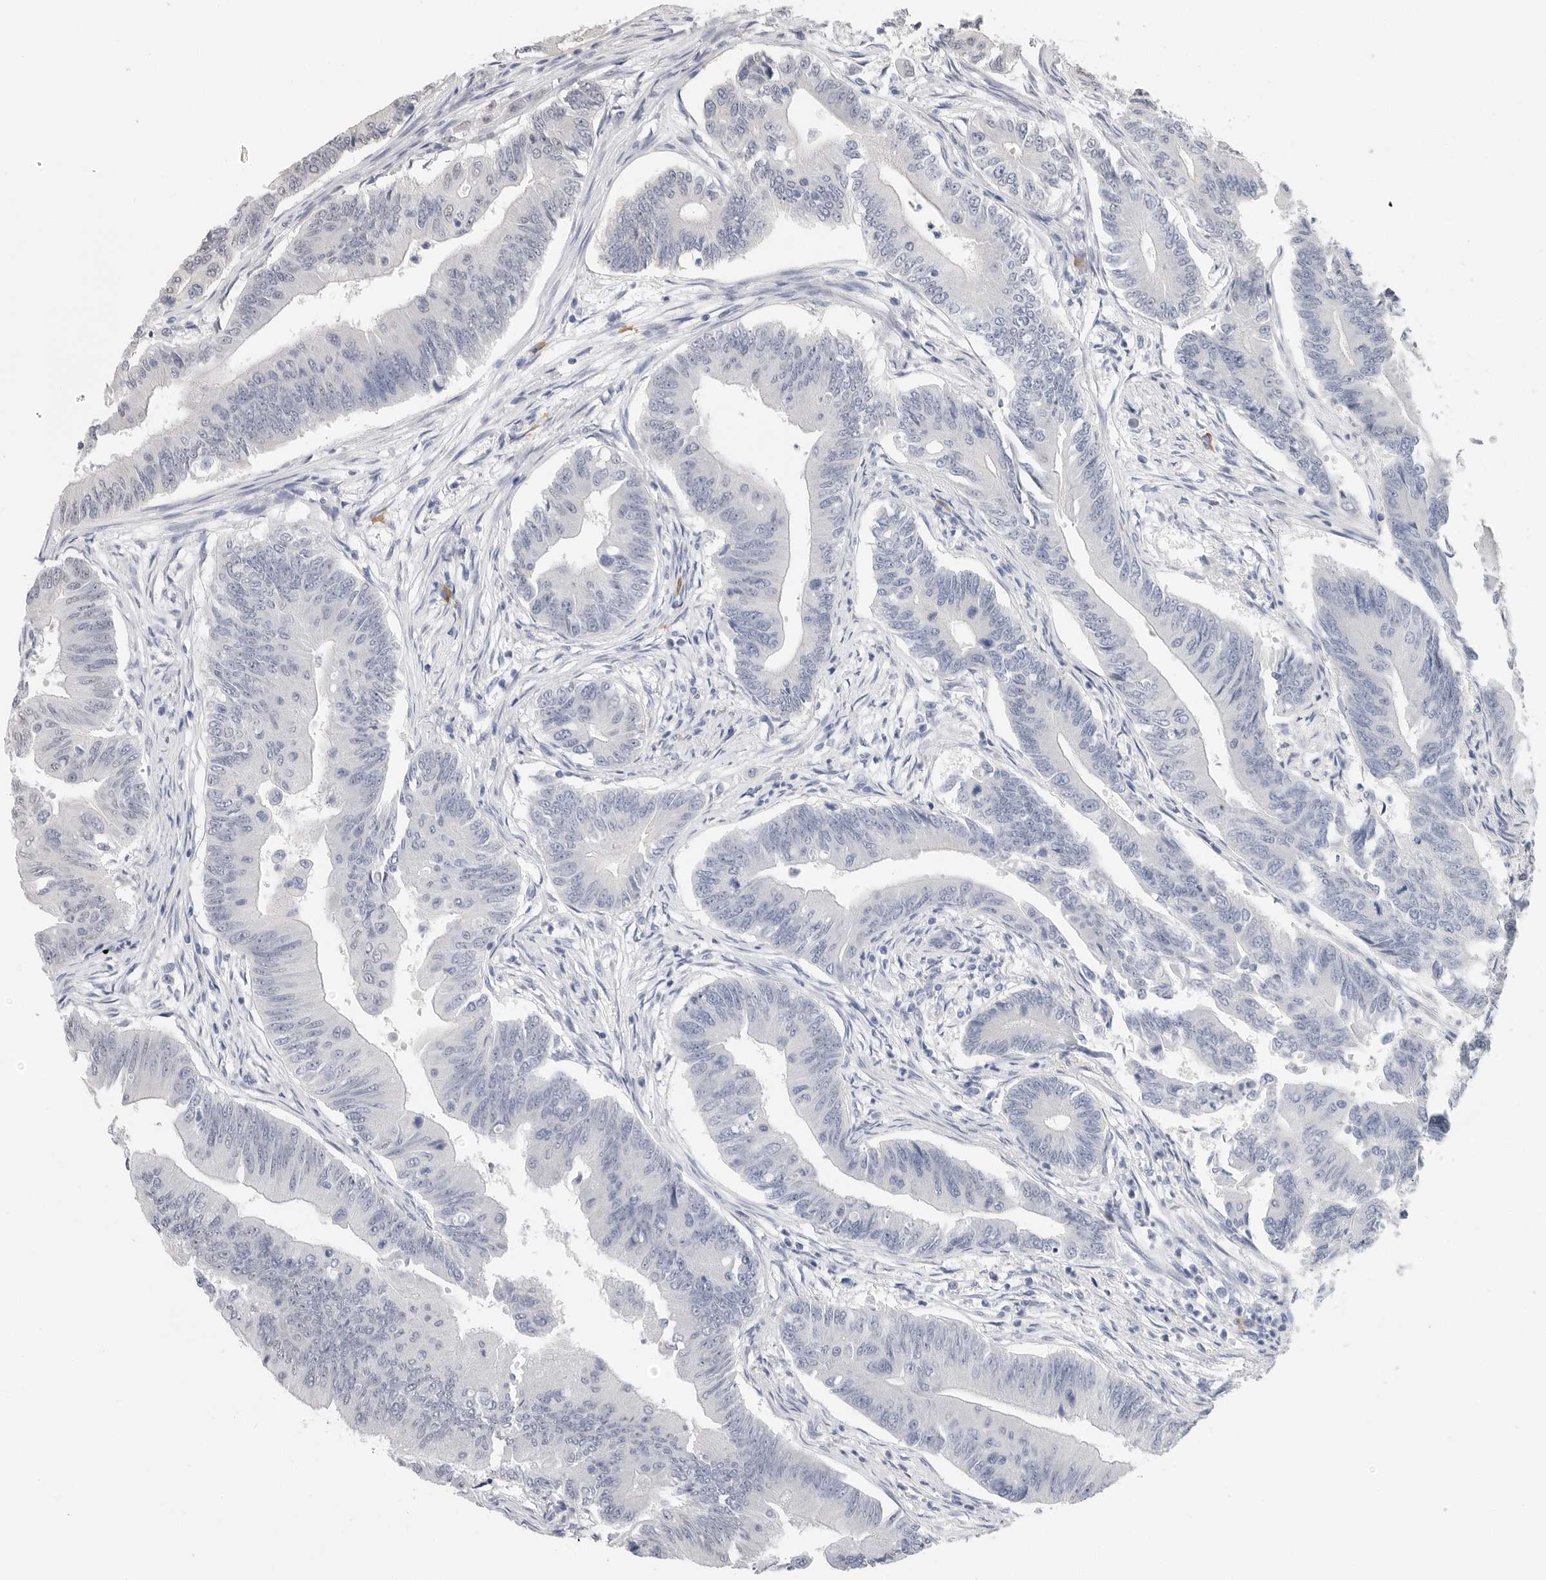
{"staining": {"intensity": "negative", "quantity": "none", "location": "none"}, "tissue": "colorectal cancer", "cell_type": "Tumor cells", "image_type": "cancer", "snomed": [{"axis": "morphology", "description": "Adenoma, NOS"}, {"axis": "morphology", "description": "Adenocarcinoma, NOS"}, {"axis": "topography", "description": "Colon"}], "caption": "High magnification brightfield microscopy of adenocarcinoma (colorectal) stained with DAB (brown) and counterstained with hematoxylin (blue): tumor cells show no significant staining.", "gene": "ARHGEF10", "patient": {"sex": "male", "age": 79}}